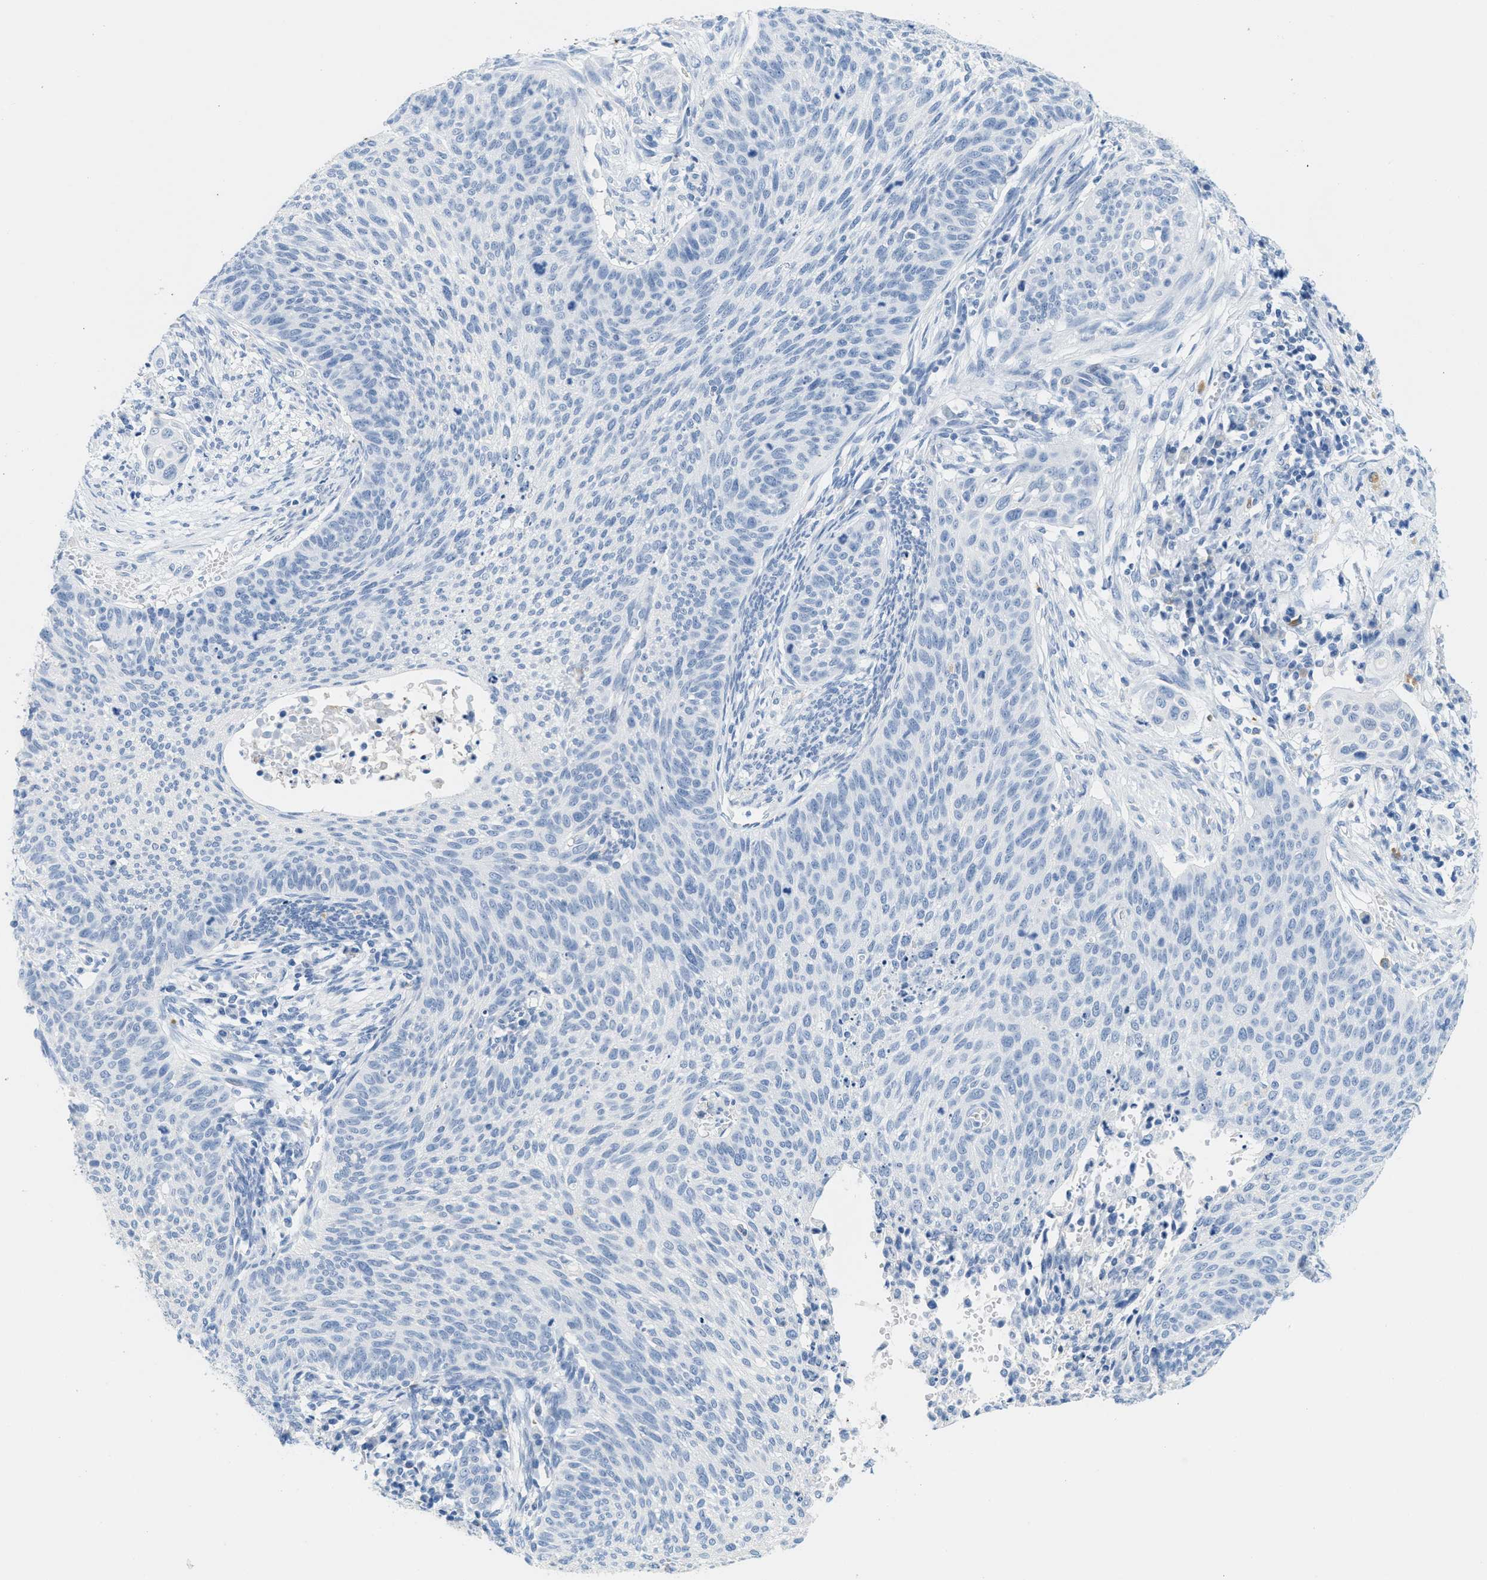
{"staining": {"intensity": "negative", "quantity": "none", "location": "none"}, "tissue": "cervical cancer", "cell_type": "Tumor cells", "image_type": "cancer", "snomed": [{"axis": "morphology", "description": "Squamous cell carcinoma, NOS"}, {"axis": "topography", "description": "Cervix"}], "caption": "The IHC histopathology image has no significant staining in tumor cells of squamous cell carcinoma (cervical) tissue.", "gene": "GPM6A", "patient": {"sex": "female", "age": 70}}